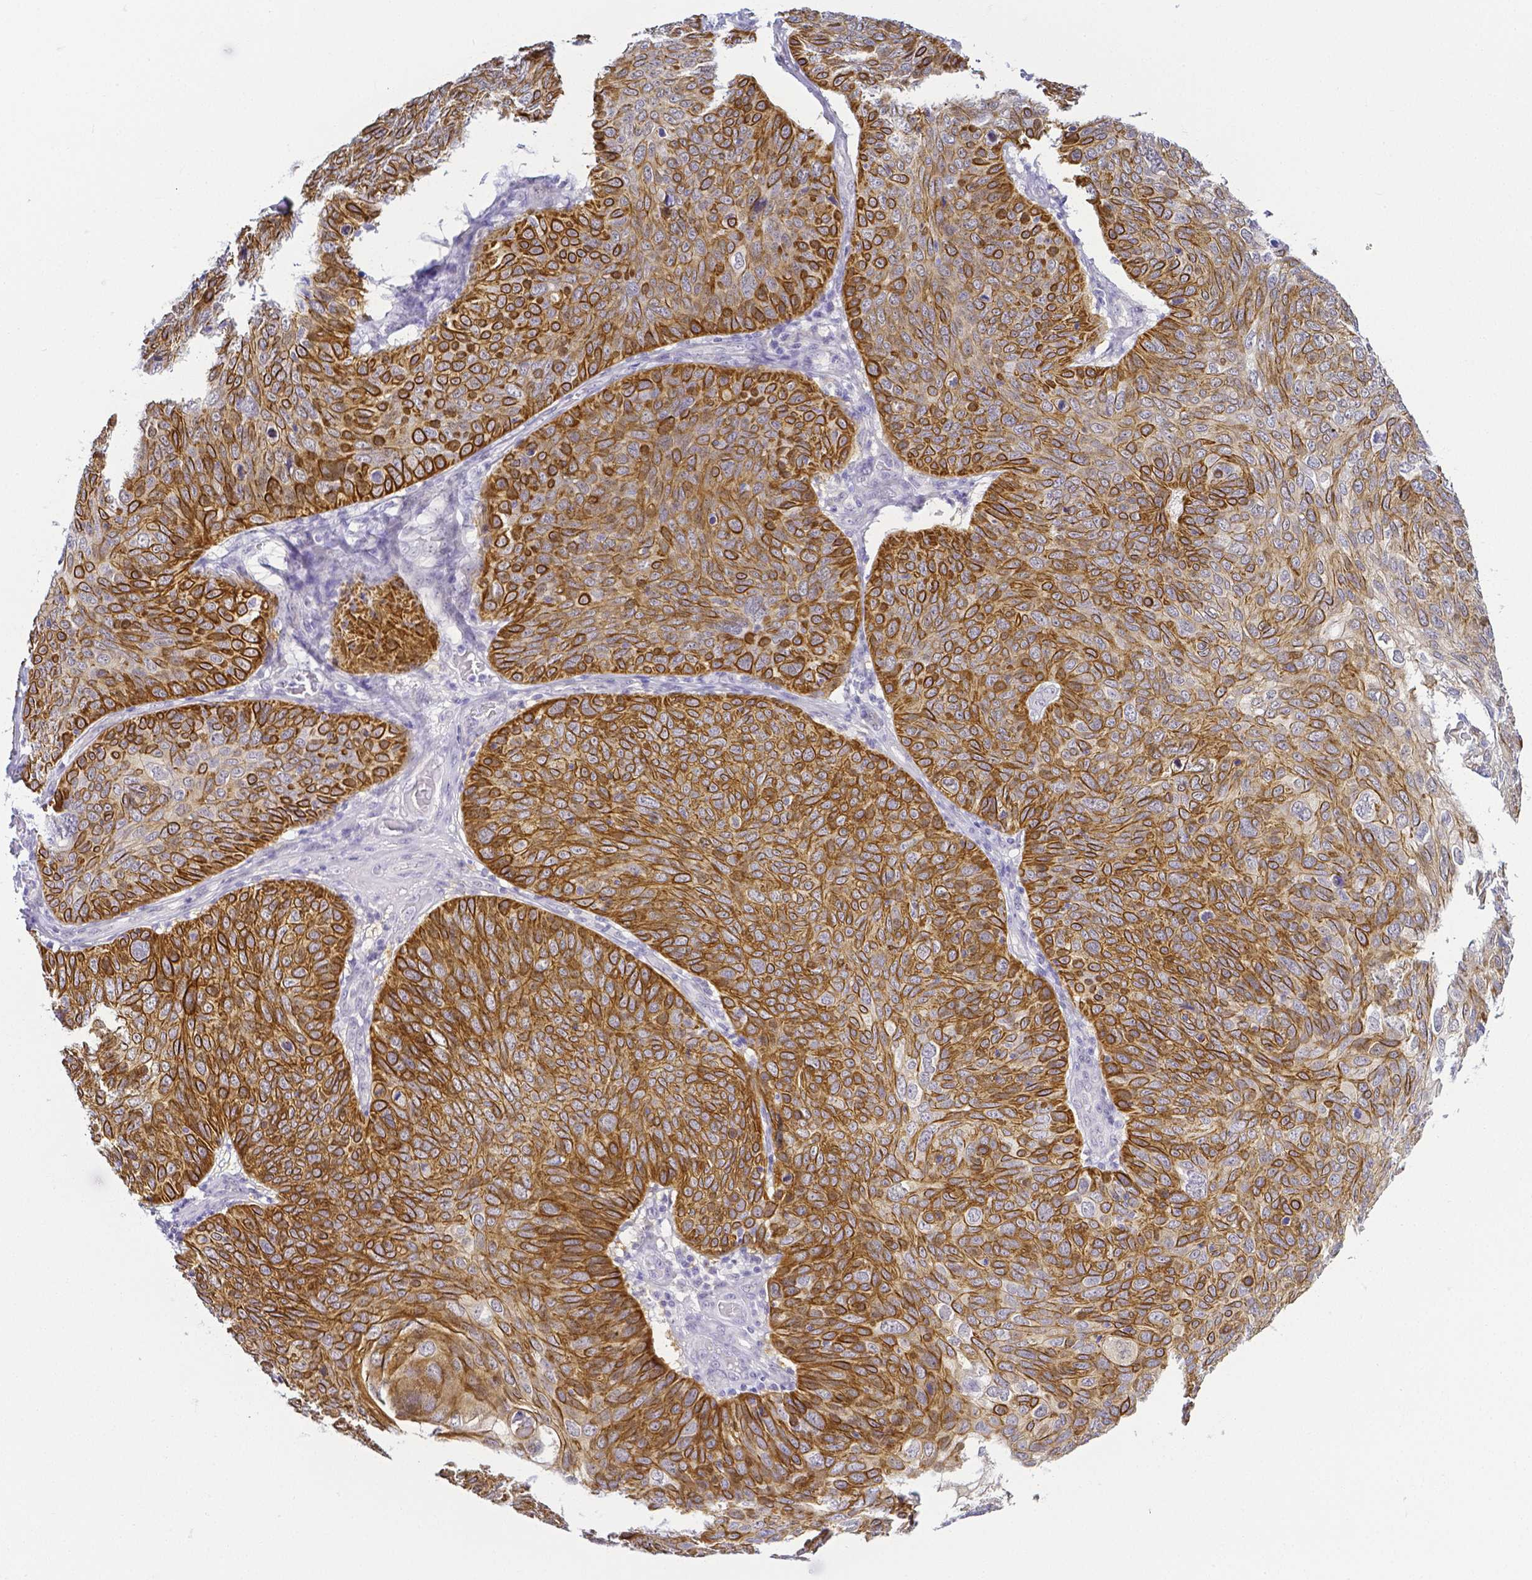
{"staining": {"intensity": "strong", "quantity": "25%-75%", "location": "cytoplasmic/membranous"}, "tissue": "skin cancer", "cell_type": "Tumor cells", "image_type": "cancer", "snomed": [{"axis": "morphology", "description": "Squamous cell carcinoma, NOS"}, {"axis": "topography", "description": "Skin"}], "caption": "Human skin cancer (squamous cell carcinoma) stained with a protein marker exhibits strong staining in tumor cells.", "gene": "FAM83G", "patient": {"sex": "male", "age": 87}}